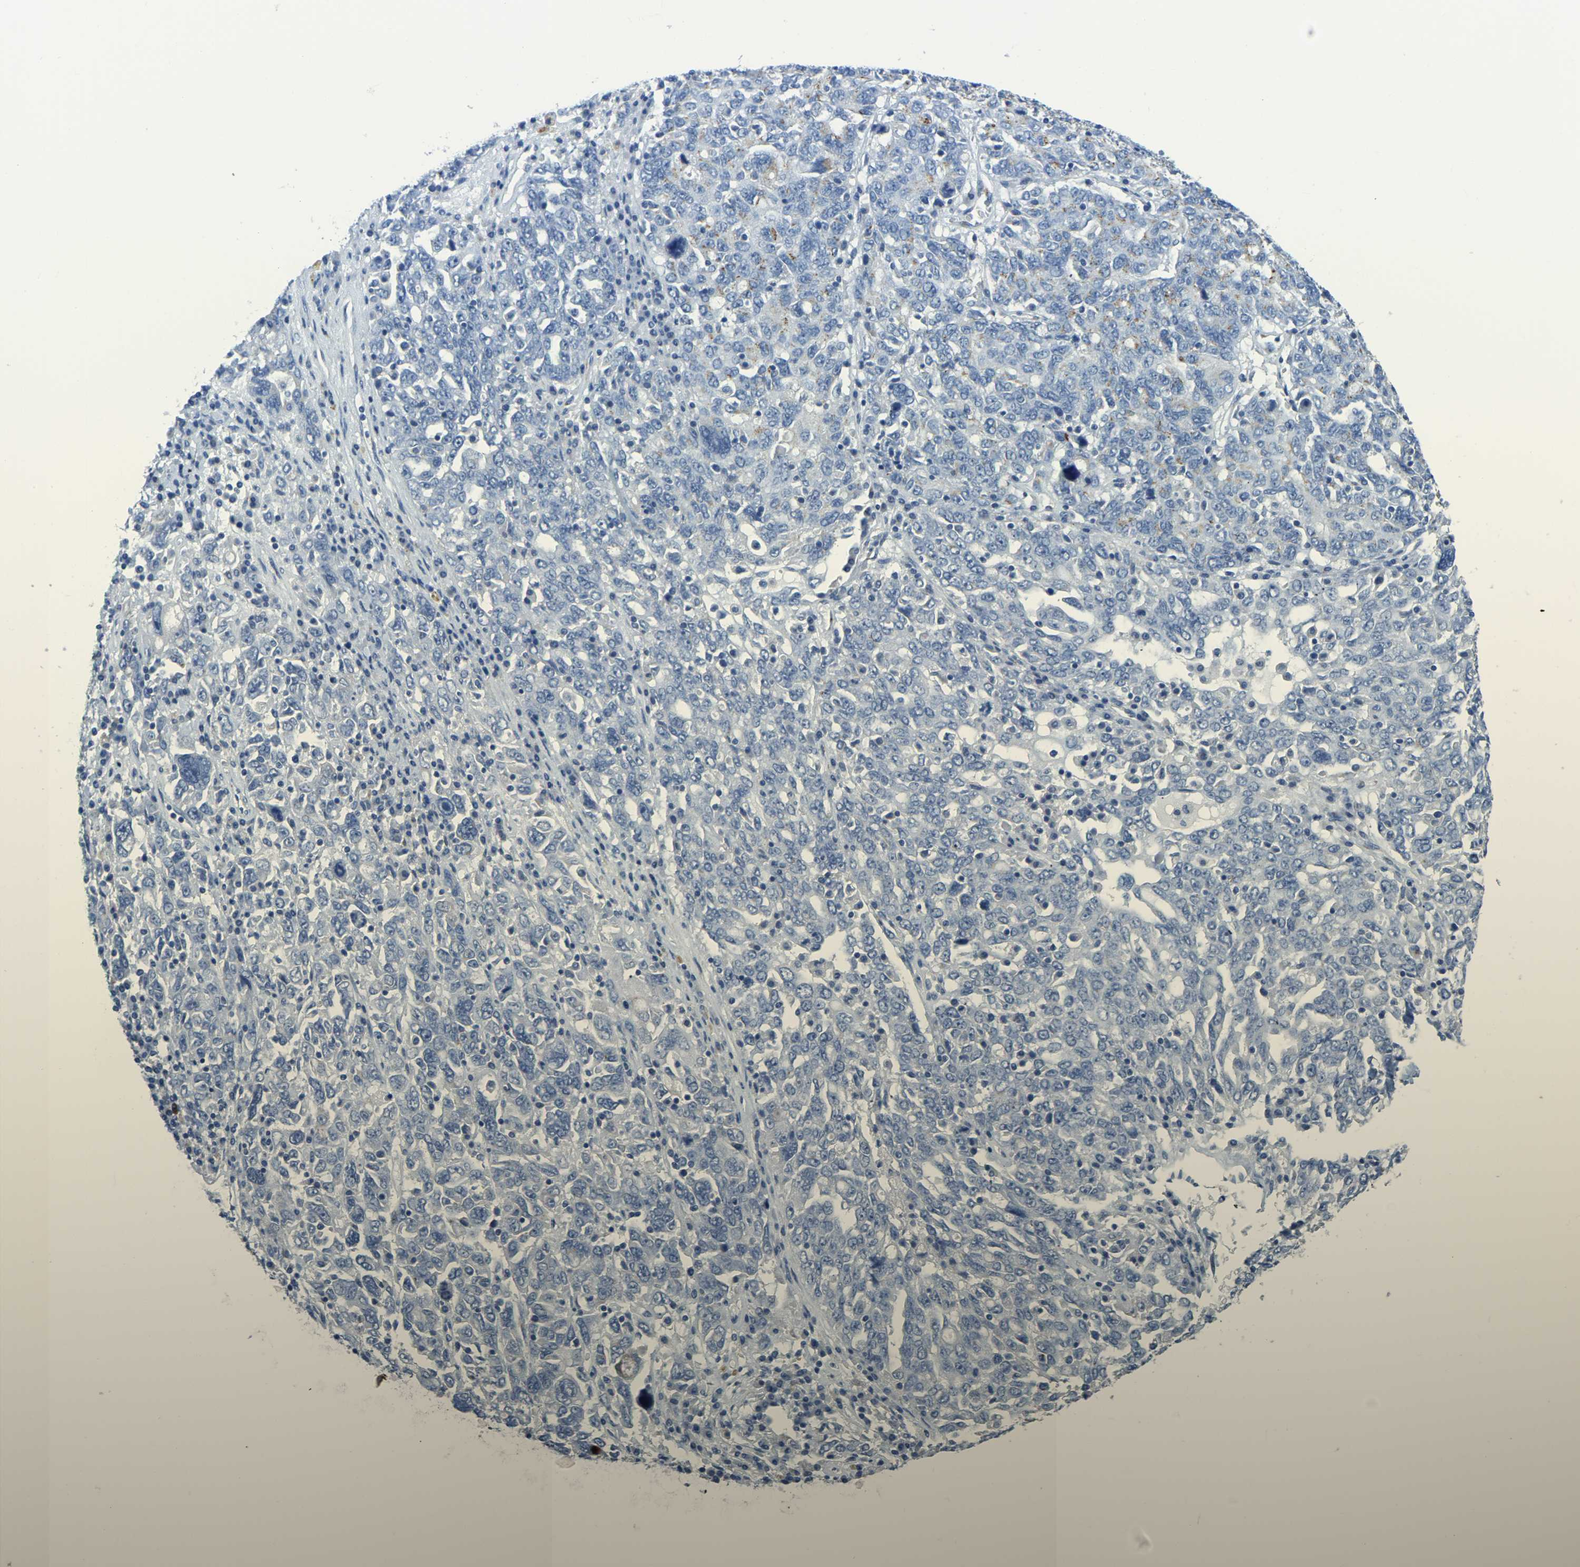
{"staining": {"intensity": "negative", "quantity": "none", "location": "none"}, "tissue": "ovarian cancer", "cell_type": "Tumor cells", "image_type": "cancer", "snomed": [{"axis": "morphology", "description": "Carcinoma, endometroid"}, {"axis": "topography", "description": "Ovary"}], "caption": "Tumor cells are negative for protein expression in human endometroid carcinoma (ovarian).", "gene": "FAM174A", "patient": {"sex": "female", "age": 62}}